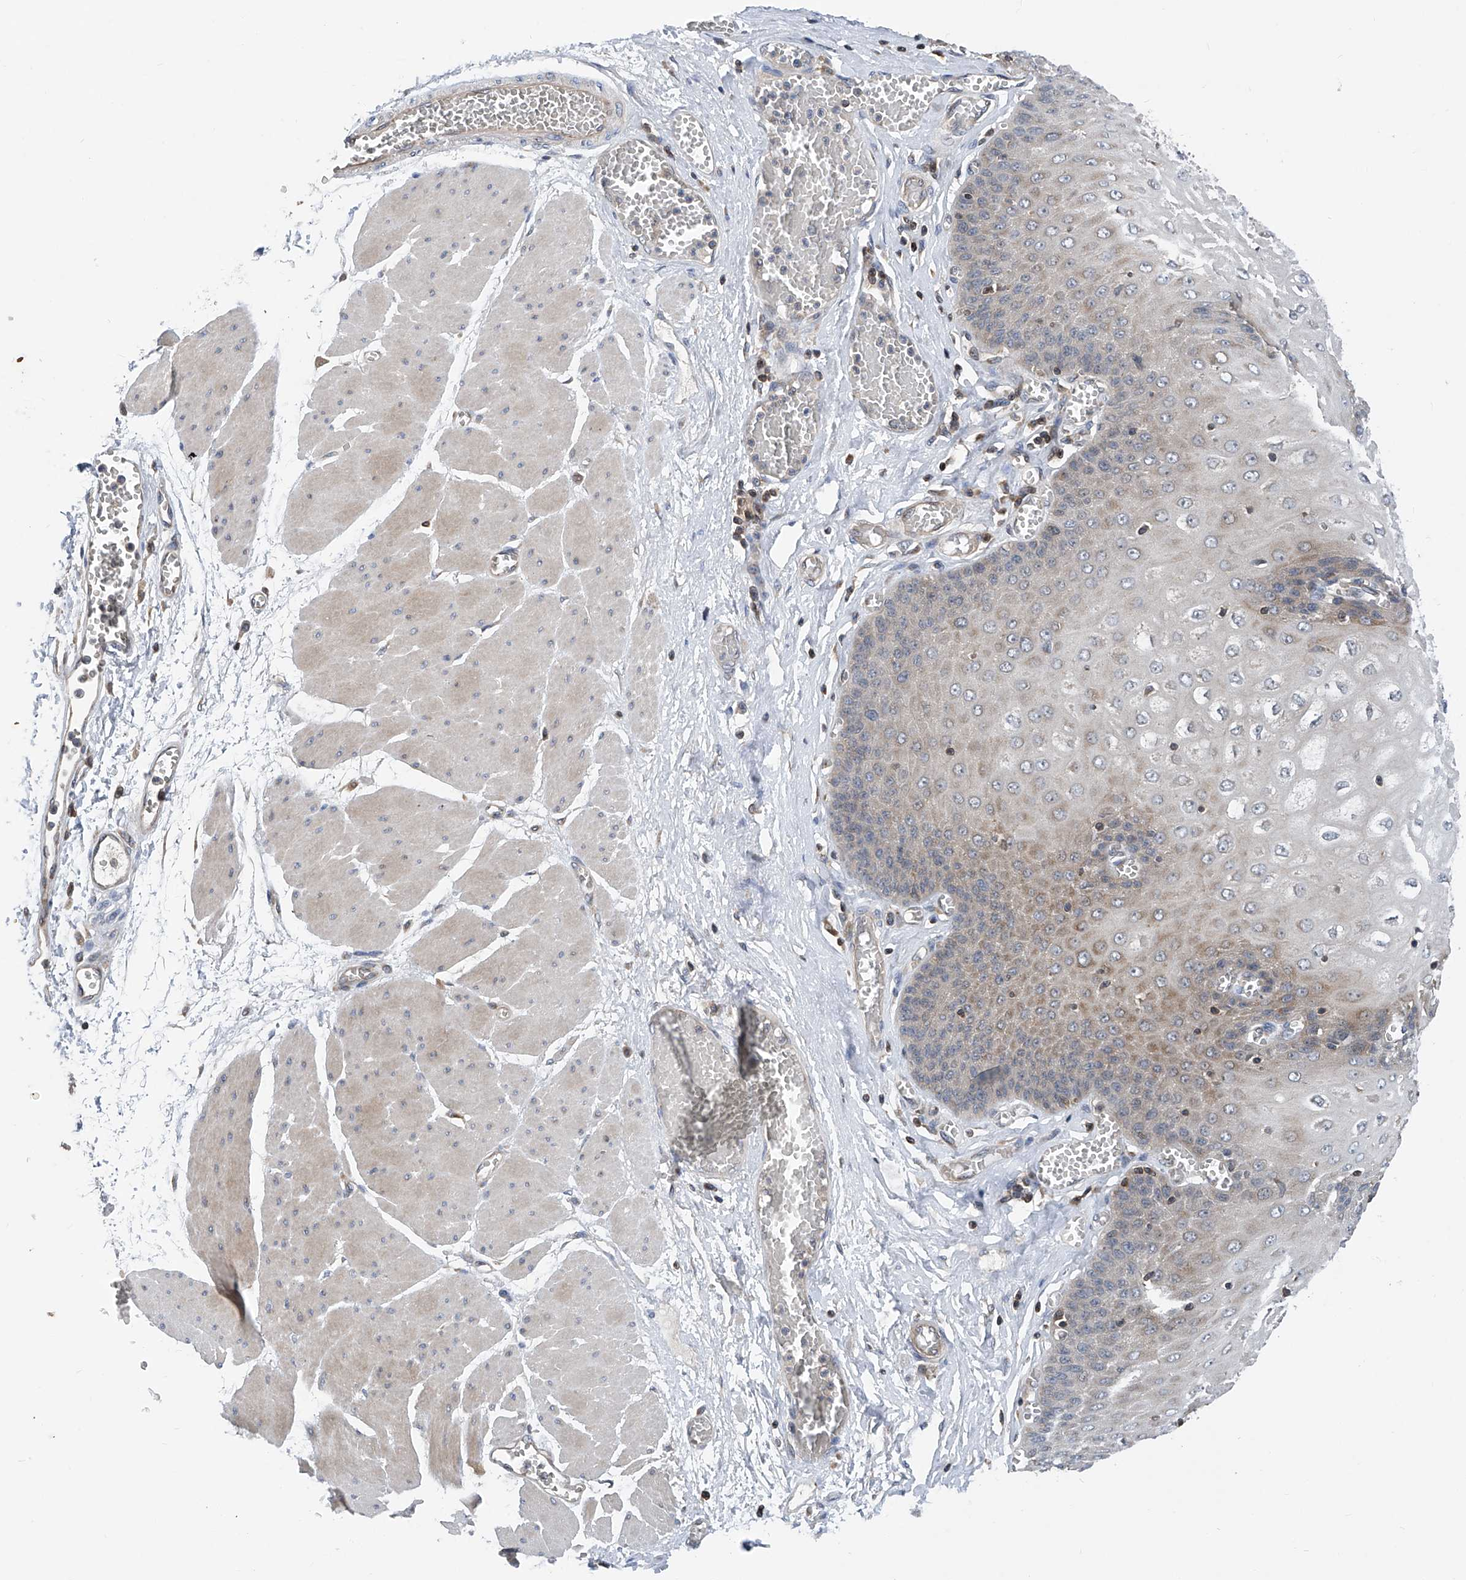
{"staining": {"intensity": "moderate", "quantity": "25%-75%", "location": "cytoplasmic/membranous"}, "tissue": "esophagus", "cell_type": "Squamous epithelial cells", "image_type": "normal", "snomed": [{"axis": "morphology", "description": "Normal tissue, NOS"}, {"axis": "topography", "description": "Esophagus"}], "caption": "Immunohistochemical staining of normal esophagus displays moderate cytoplasmic/membranous protein staining in about 25%-75% of squamous epithelial cells. (brown staining indicates protein expression, while blue staining denotes nuclei).", "gene": "TRIM38", "patient": {"sex": "male", "age": 60}}